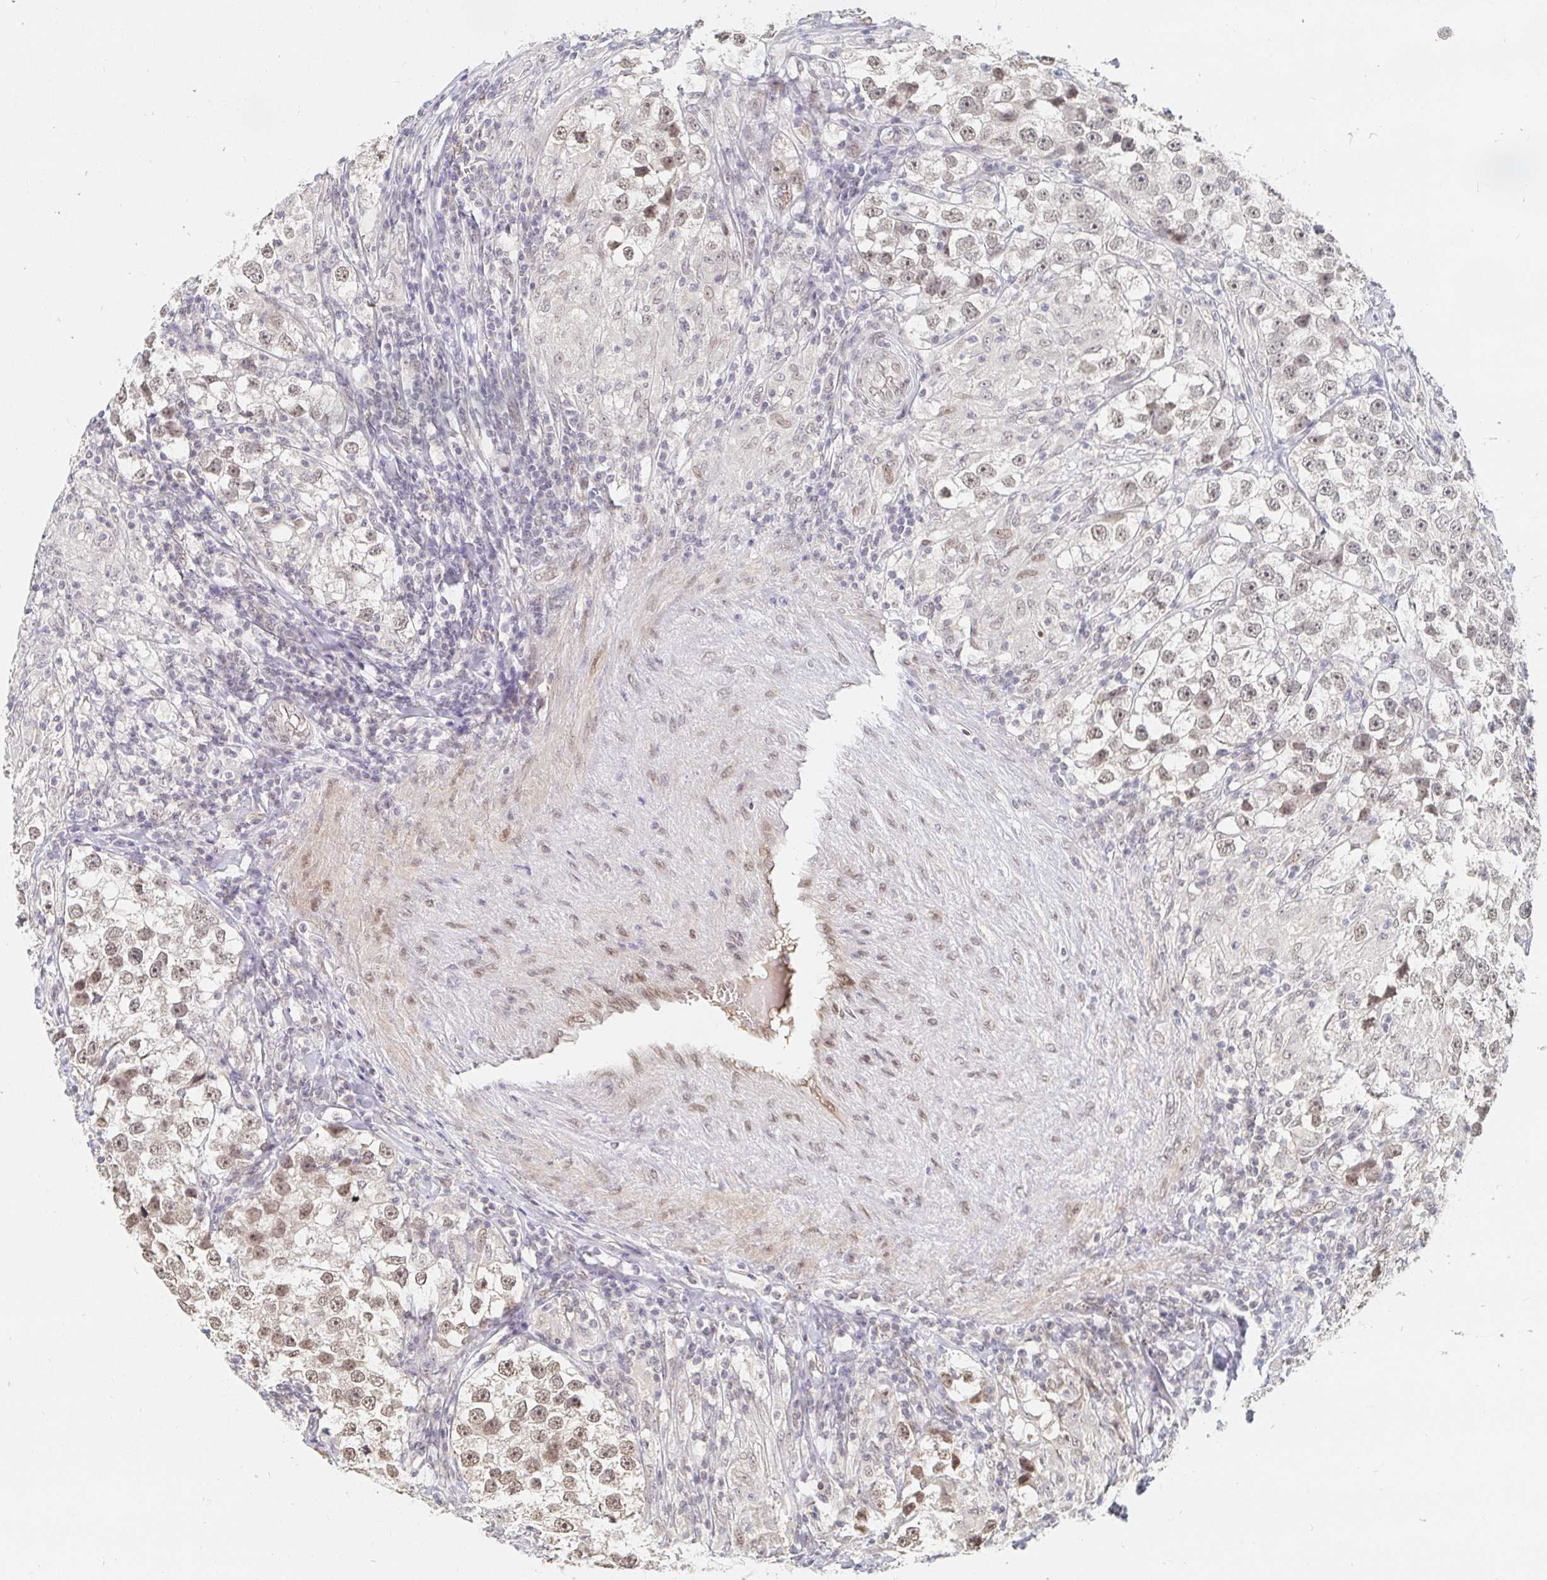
{"staining": {"intensity": "moderate", "quantity": "25%-75%", "location": "nuclear"}, "tissue": "testis cancer", "cell_type": "Tumor cells", "image_type": "cancer", "snomed": [{"axis": "morphology", "description": "Seminoma, NOS"}, {"axis": "topography", "description": "Testis"}], "caption": "High-magnification brightfield microscopy of seminoma (testis) stained with DAB (3,3'-diaminobenzidine) (brown) and counterstained with hematoxylin (blue). tumor cells exhibit moderate nuclear positivity is appreciated in about25%-75% of cells.", "gene": "CHD2", "patient": {"sex": "male", "age": 46}}